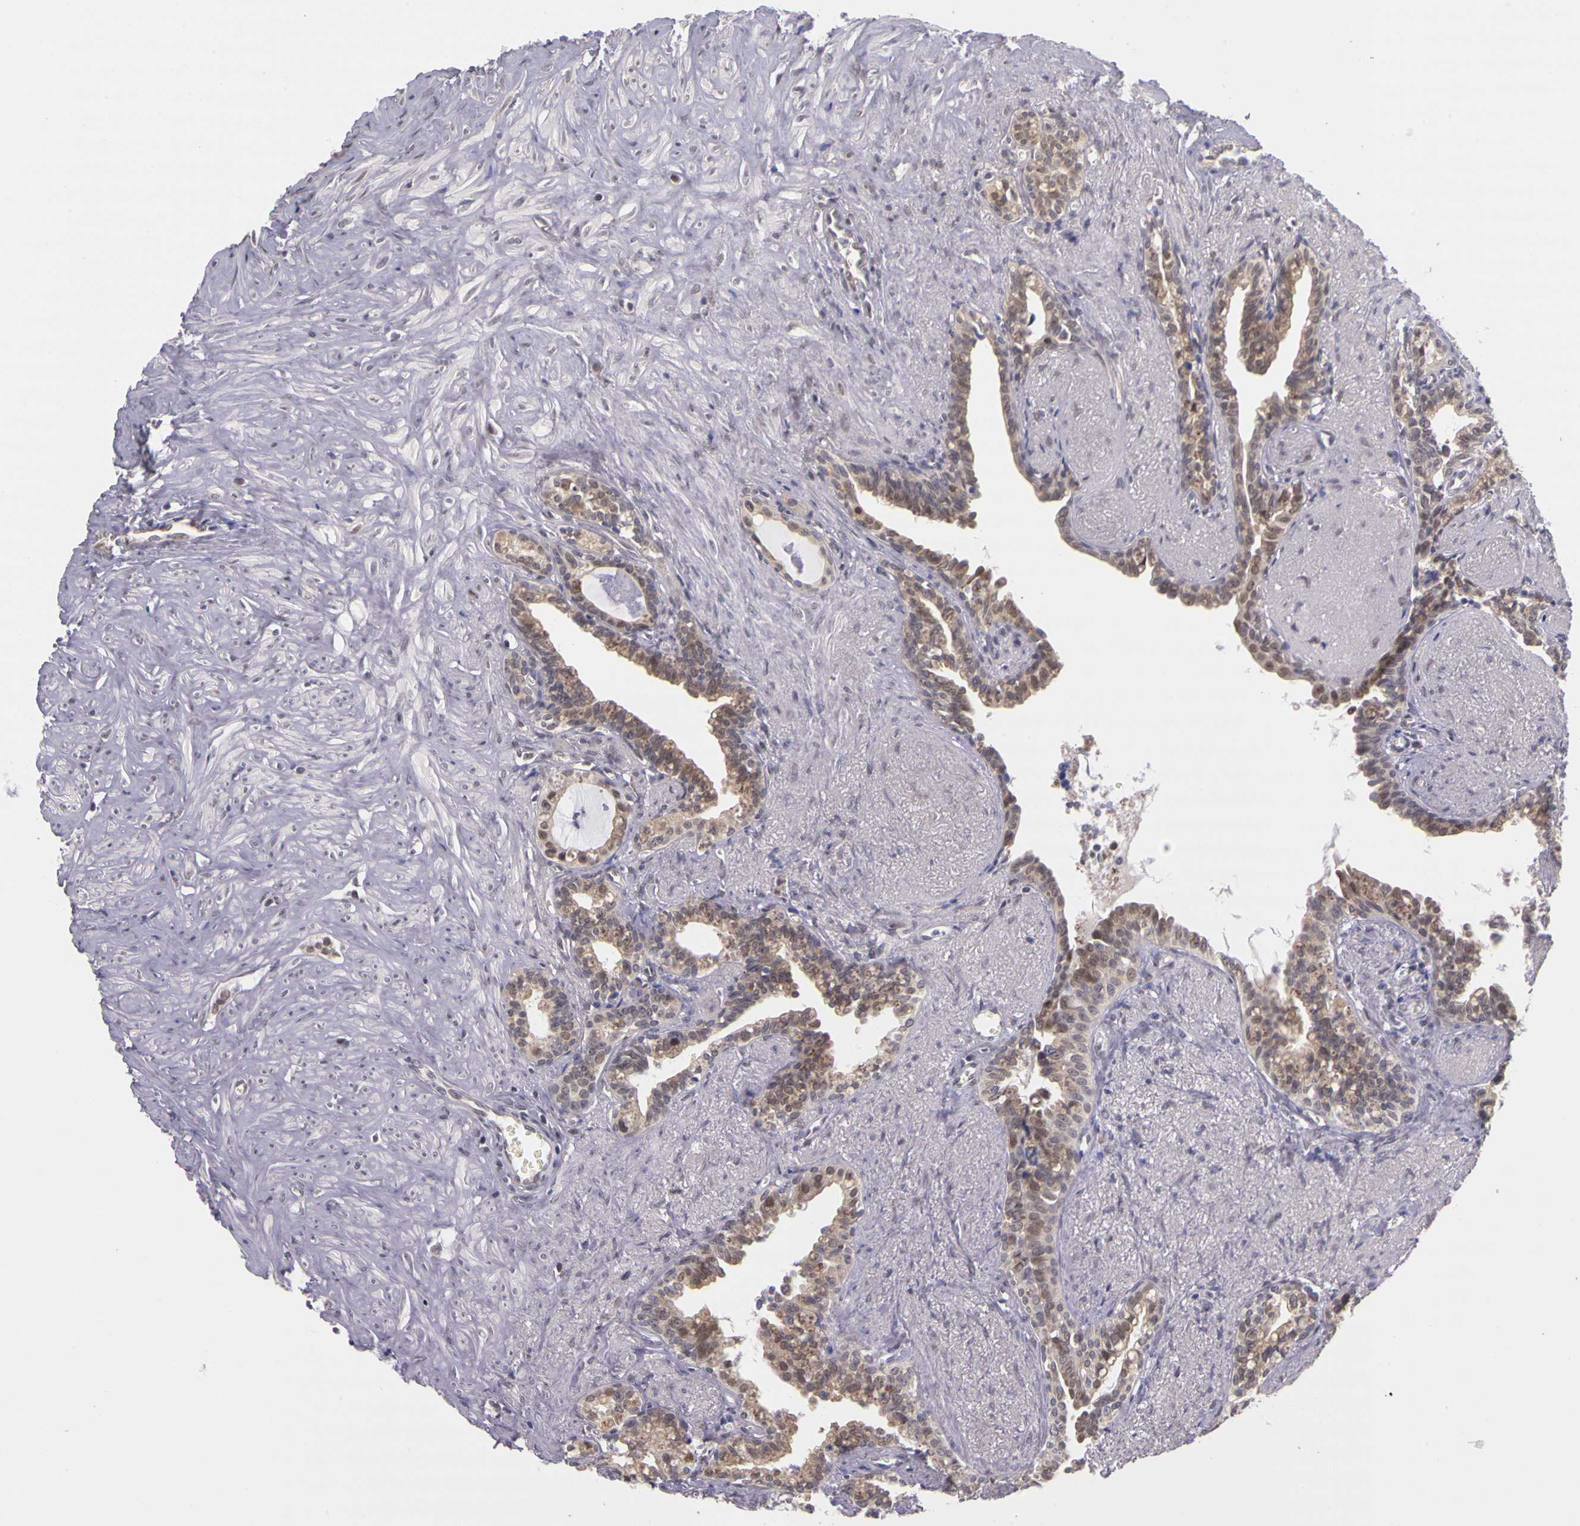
{"staining": {"intensity": "moderate", "quantity": ">75%", "location": "nuclear"}, "tissue": "seminal vesicle", "cell_type": "Glandular cells", "image_type": "normal", "snomed": [{"axis": "morphology", "description": "Normal tissue, NOS"}, {"axis": "topography", "description": "Seminal veicle"}], "caption": "Immunohistochemistry (IHC) of benign seminal vesicle shows medium levels of moderate nuclear expression in about >75% of glandular cells. The staining was performed using DAB, with brown indicating positive protein expression. Nuclei are stained blue with hematoxylin.", "gene": "WDR13", "patient": {"sex": "male", "age": 60}}